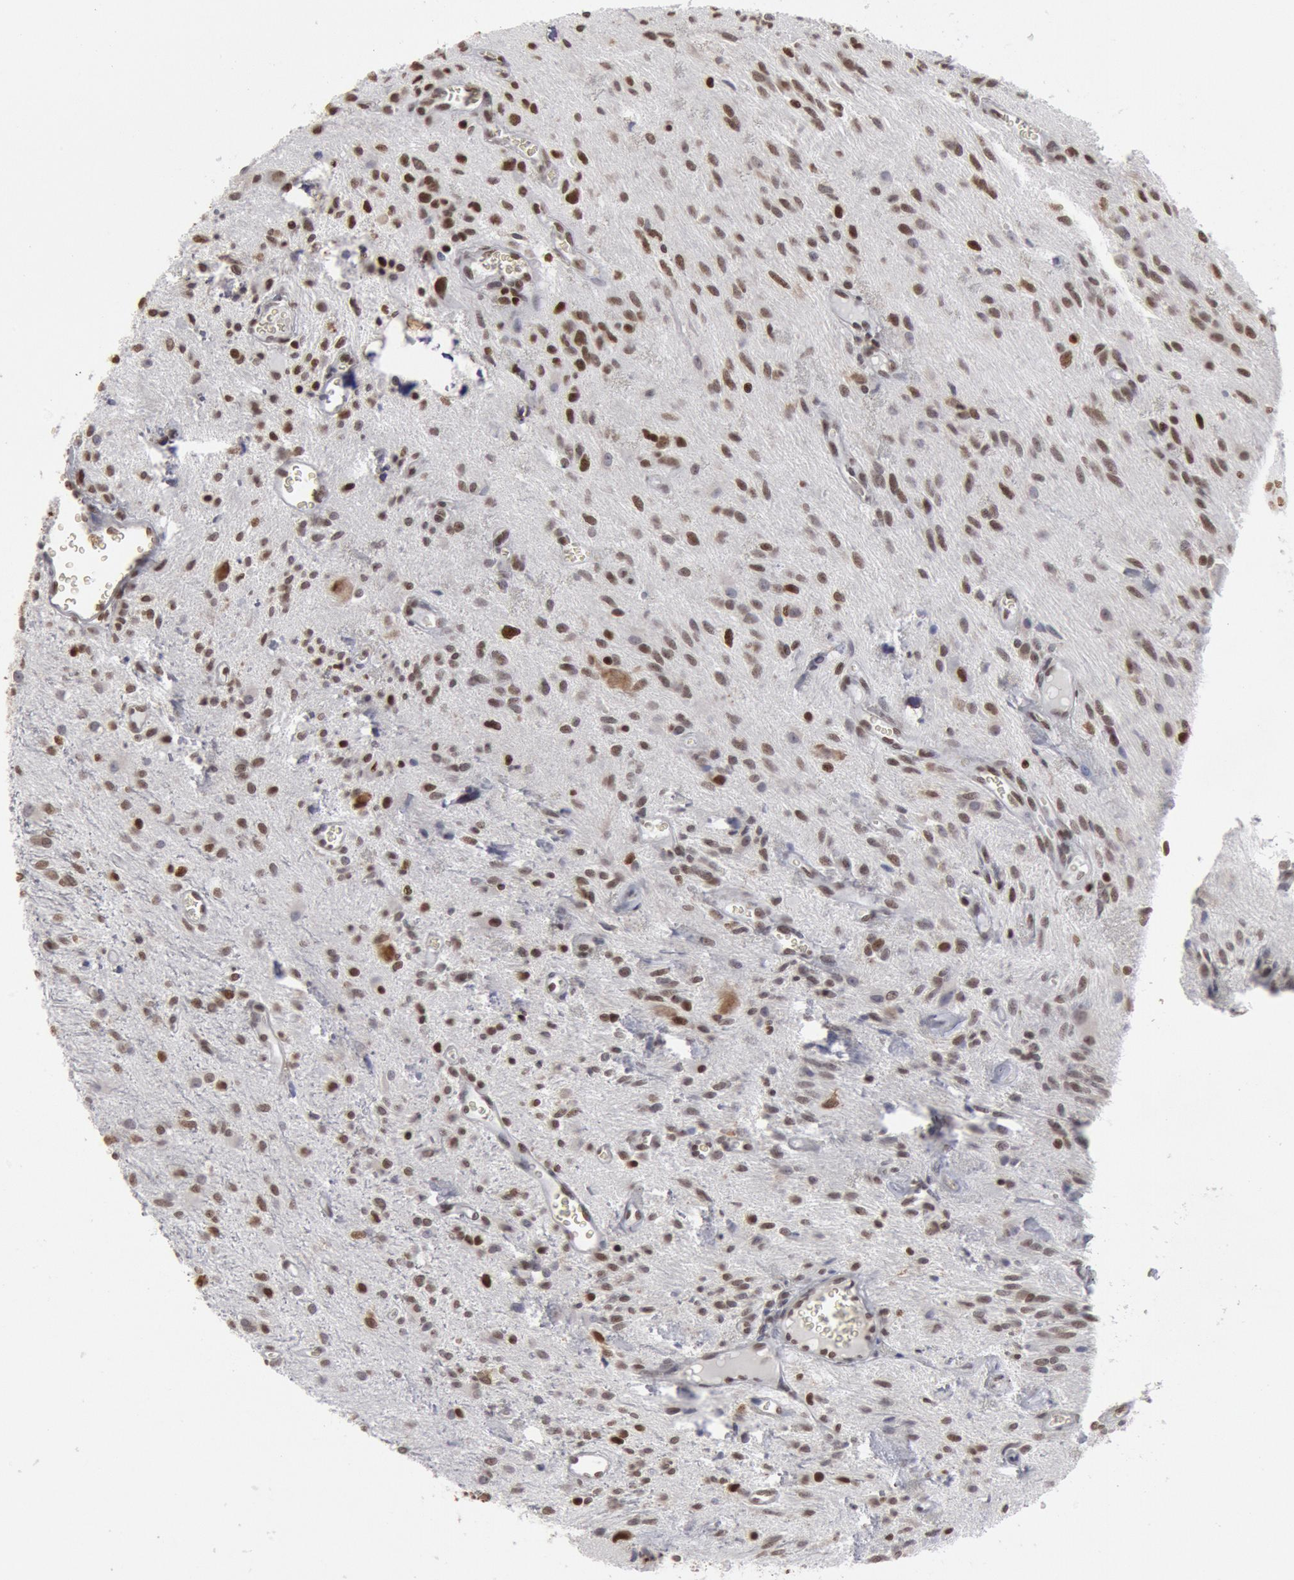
{"staining": {"intensity": "moderate", "quantity": ">75%", "location": "nuclear"}, "tissue": "glioma", "cell_type": "Tumor cells", "image_type": "cancer", "snomed": [{"axis": "morphology", "description": "Glioma, malignant, Low grade"}, {"axis": "topography", "description": "Brain"}], "caption": "Protein expression analysis of human malignant low-grade glioma reveals moderate nuclear staining in approximately >75% of tumor cells.", "gene": "SUB1", "patient": {"sex": "female", "age": 15}}